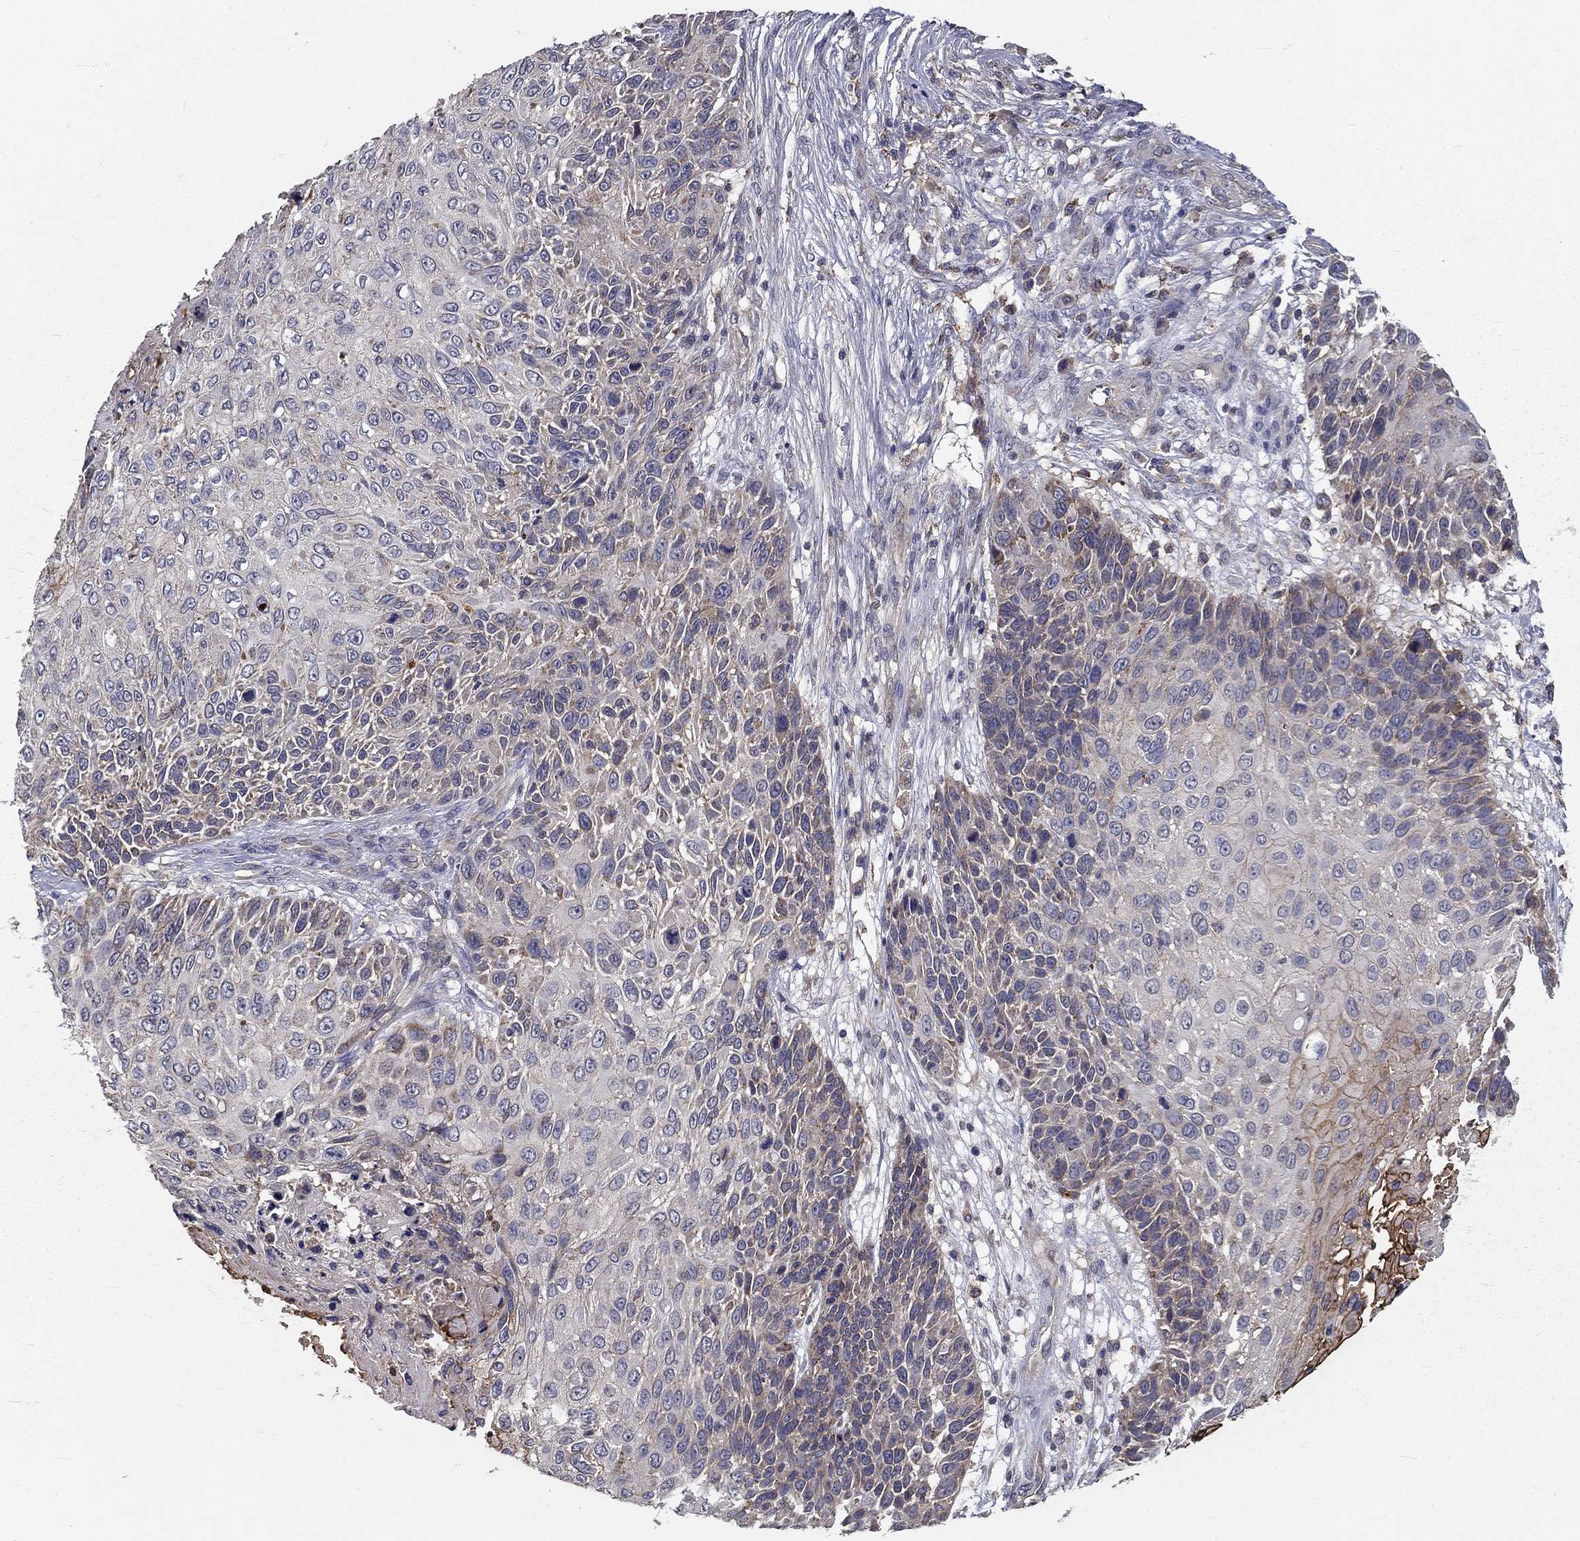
{"staining": {"intensity": "negative", "quantity": "none", "location": "none"}, "tissue": "skin cancer", "cell_type": "Tumor cells", "image_type": "cancer", "snomed": [{"axis": "morphology", "description": "Squamous cell carcinoma, NOS"}, {"axis": "topography", "description": "Skin"}], "caption": "Histopathology image shows no significant protein positivity in tumor cells of skin cancer.", "gene": "ALDH4A1", "patient": {"sex": "male", "age": 92}}